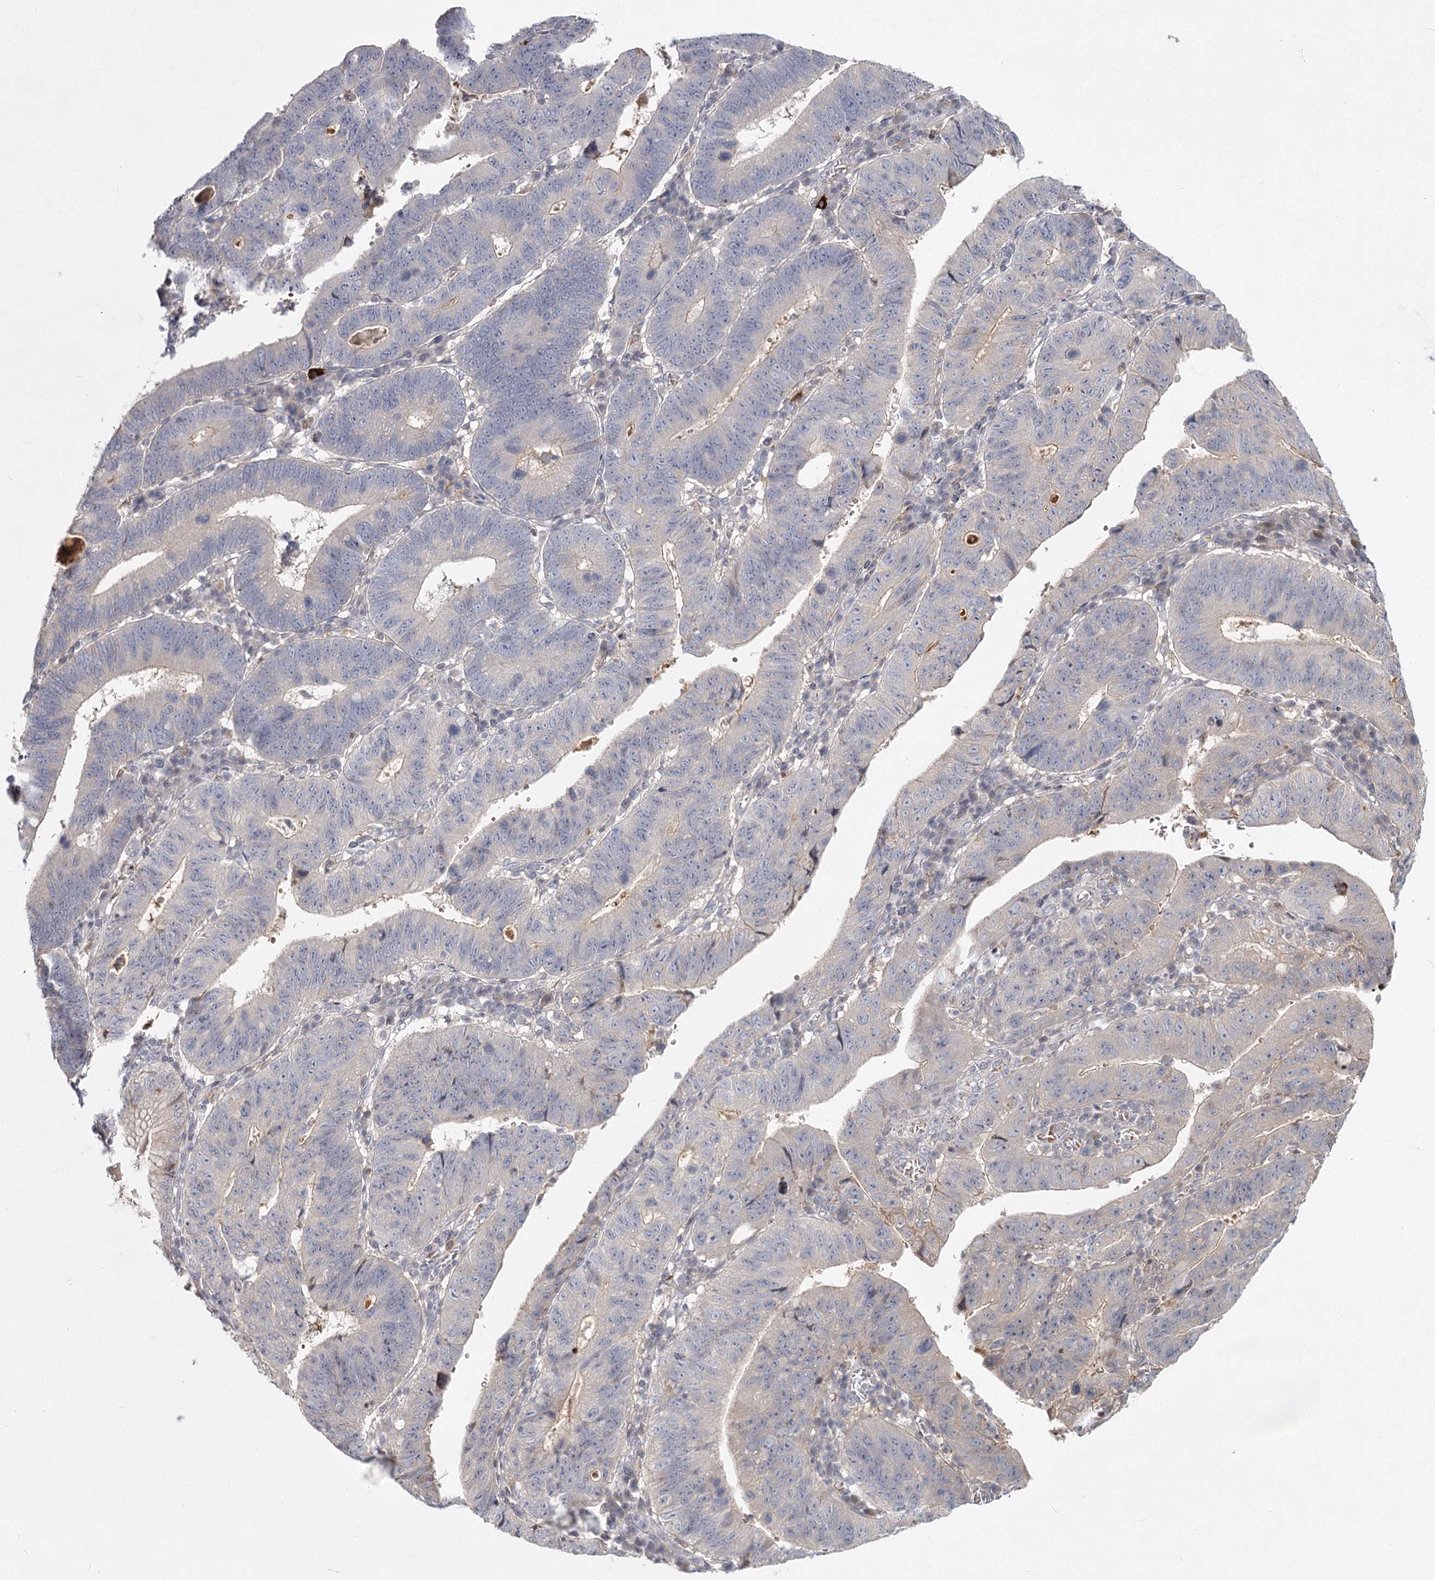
{"staining": {"intensity": "weak", "quantity": "<25%", "location": "cytoplasmic/membranous"}, "tissue": "stomach cancer", "cell_type": "Tumor cells", "image_type": "cancer", "snomed": [{"axis": "morphology", "description": "Adenocarcinoma, NOS"}, {"axis": "topography", "description": "Stomach"}], "caption": "The immunohistochemistry (IHC) image has no significant expression in tumor cells of stomach adenocarcinoma tissue.", "gene": "DHRS9", "patient": {"sex": "male", "age": 59}}